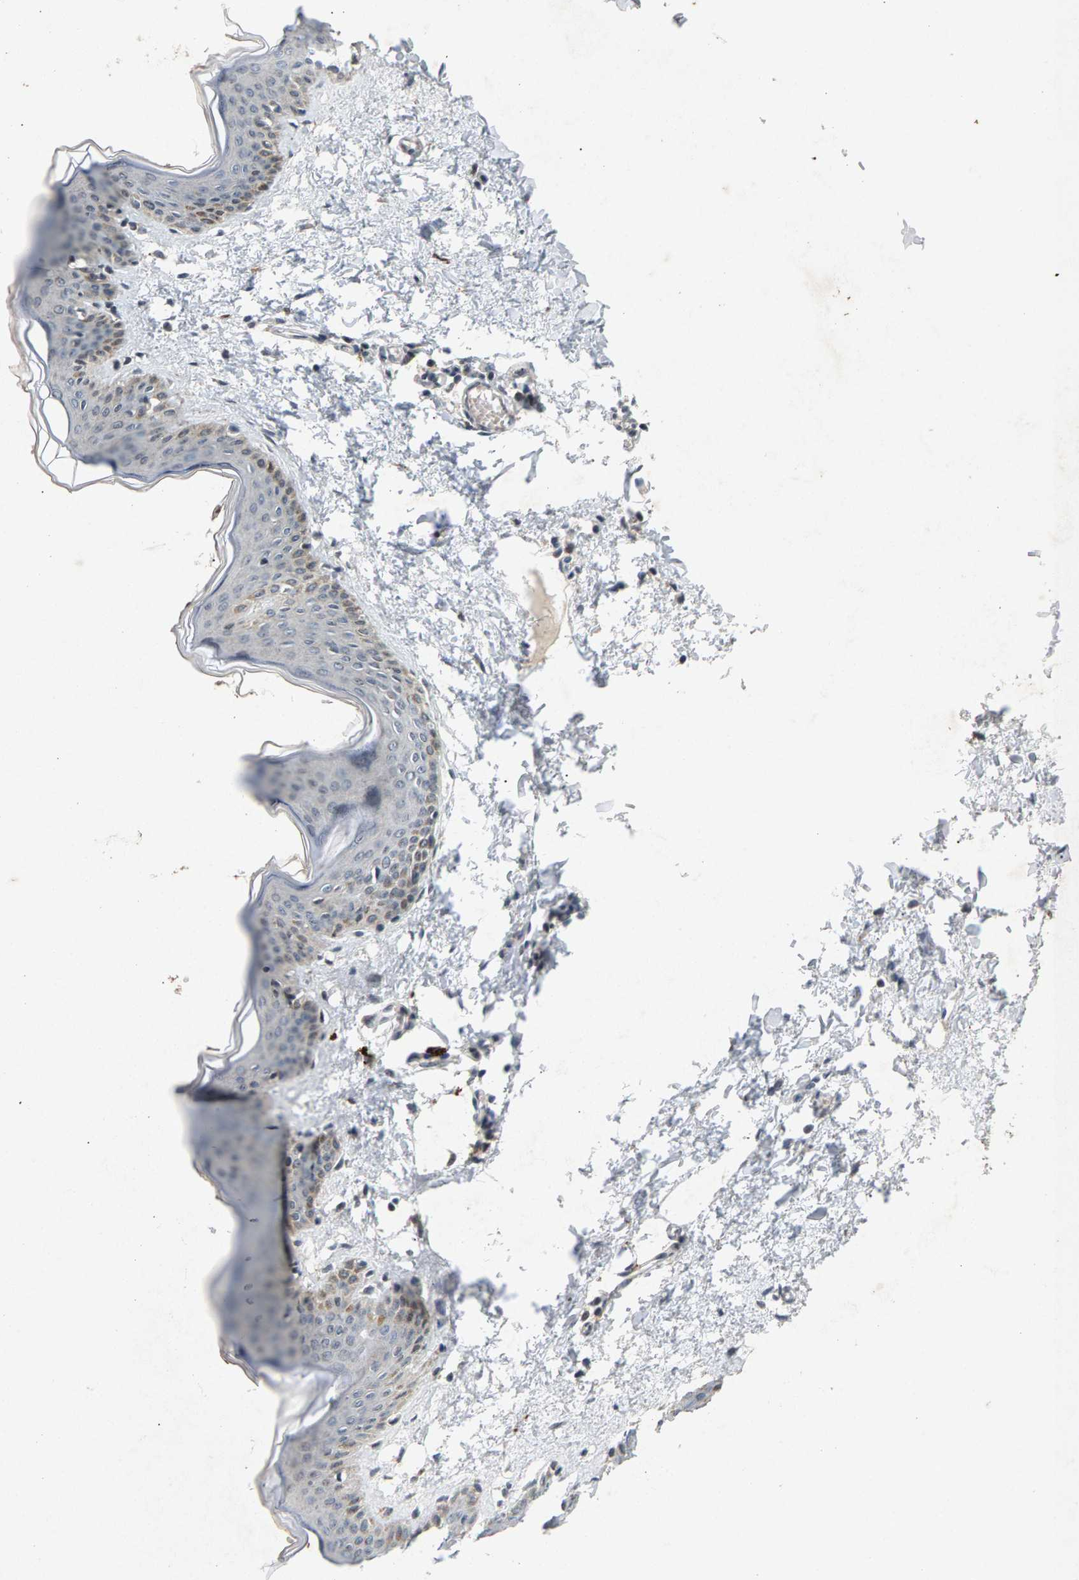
{"staining": {"intensity": "negative", "quantity": "none", "location": "none"}, "tissue": "skin", "cell_type": "Fibroblasts", "image_type": "normal", "snomed": [{"axis": "morphology", "description": "Normal tissue, NOS"}, {"axis": "topography", "description": "Skin"}], "caption": "This is a micrograph of IHC staining of normal skin, which shows no staining in fibroblasts.", "gene": "ZPR1", "patient": {"sex": "female", "age": 17}}